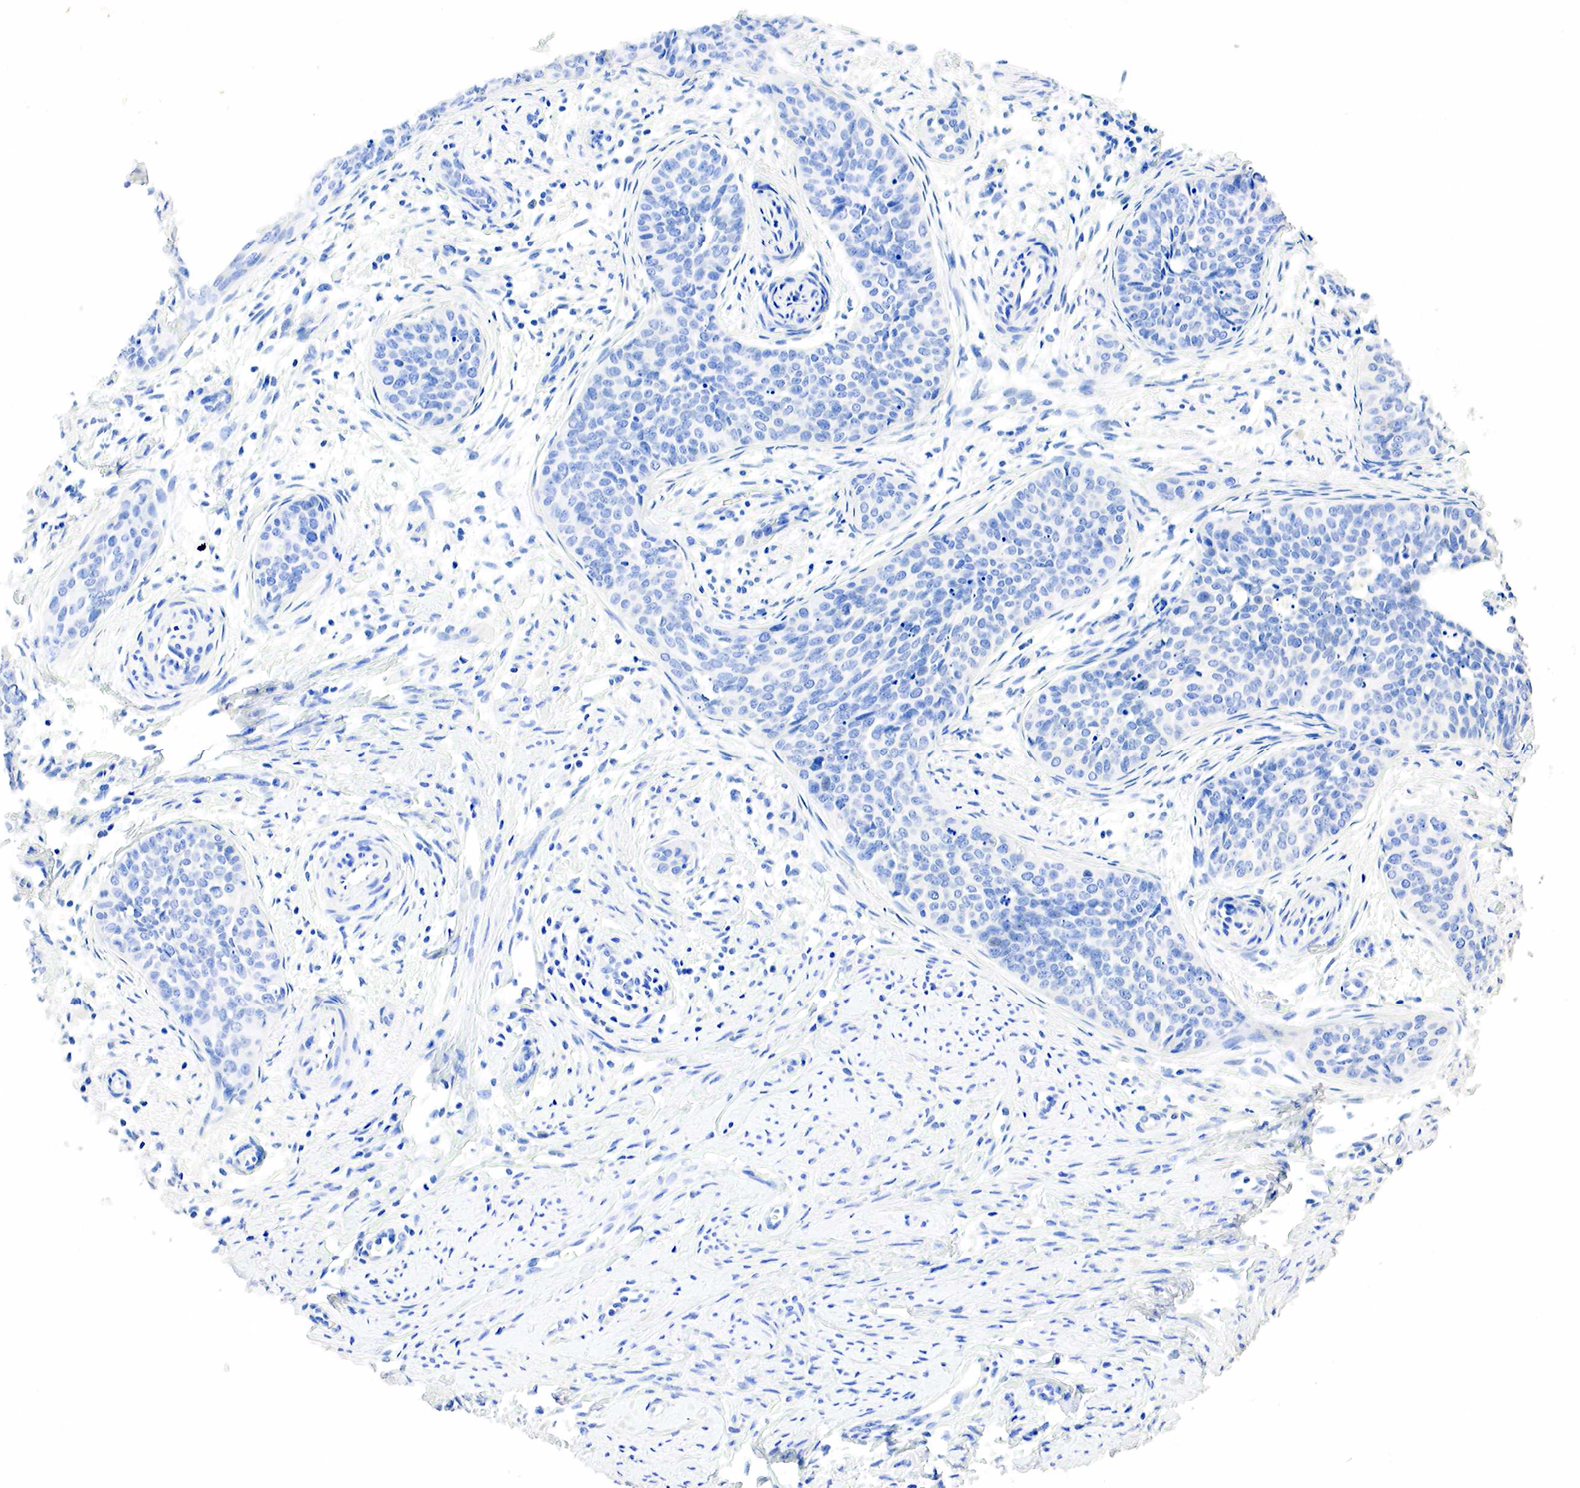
{"staining": {"intensity": "negative", "quantity": "none", "location": "none"}, "tissue": "cervical cancer", "cell_type": "Tumor cells", "image_type": "cancer", "snomed": [{"axis": "morphology", "description": "Squamous cell carcinoma, NOS"}, {"axis": "topography", "description": "Cervix"}], "caption": "Immunohistochemical staining of human cervical squamous cell carcinoma demonstrates no significant positivity in tumor cells. (DAB immunohistochemistry (IHC) visualized using brightfield microscopy, high magnification).", "gene": "SST", "patient": {"sex": "female", "age": 34}}